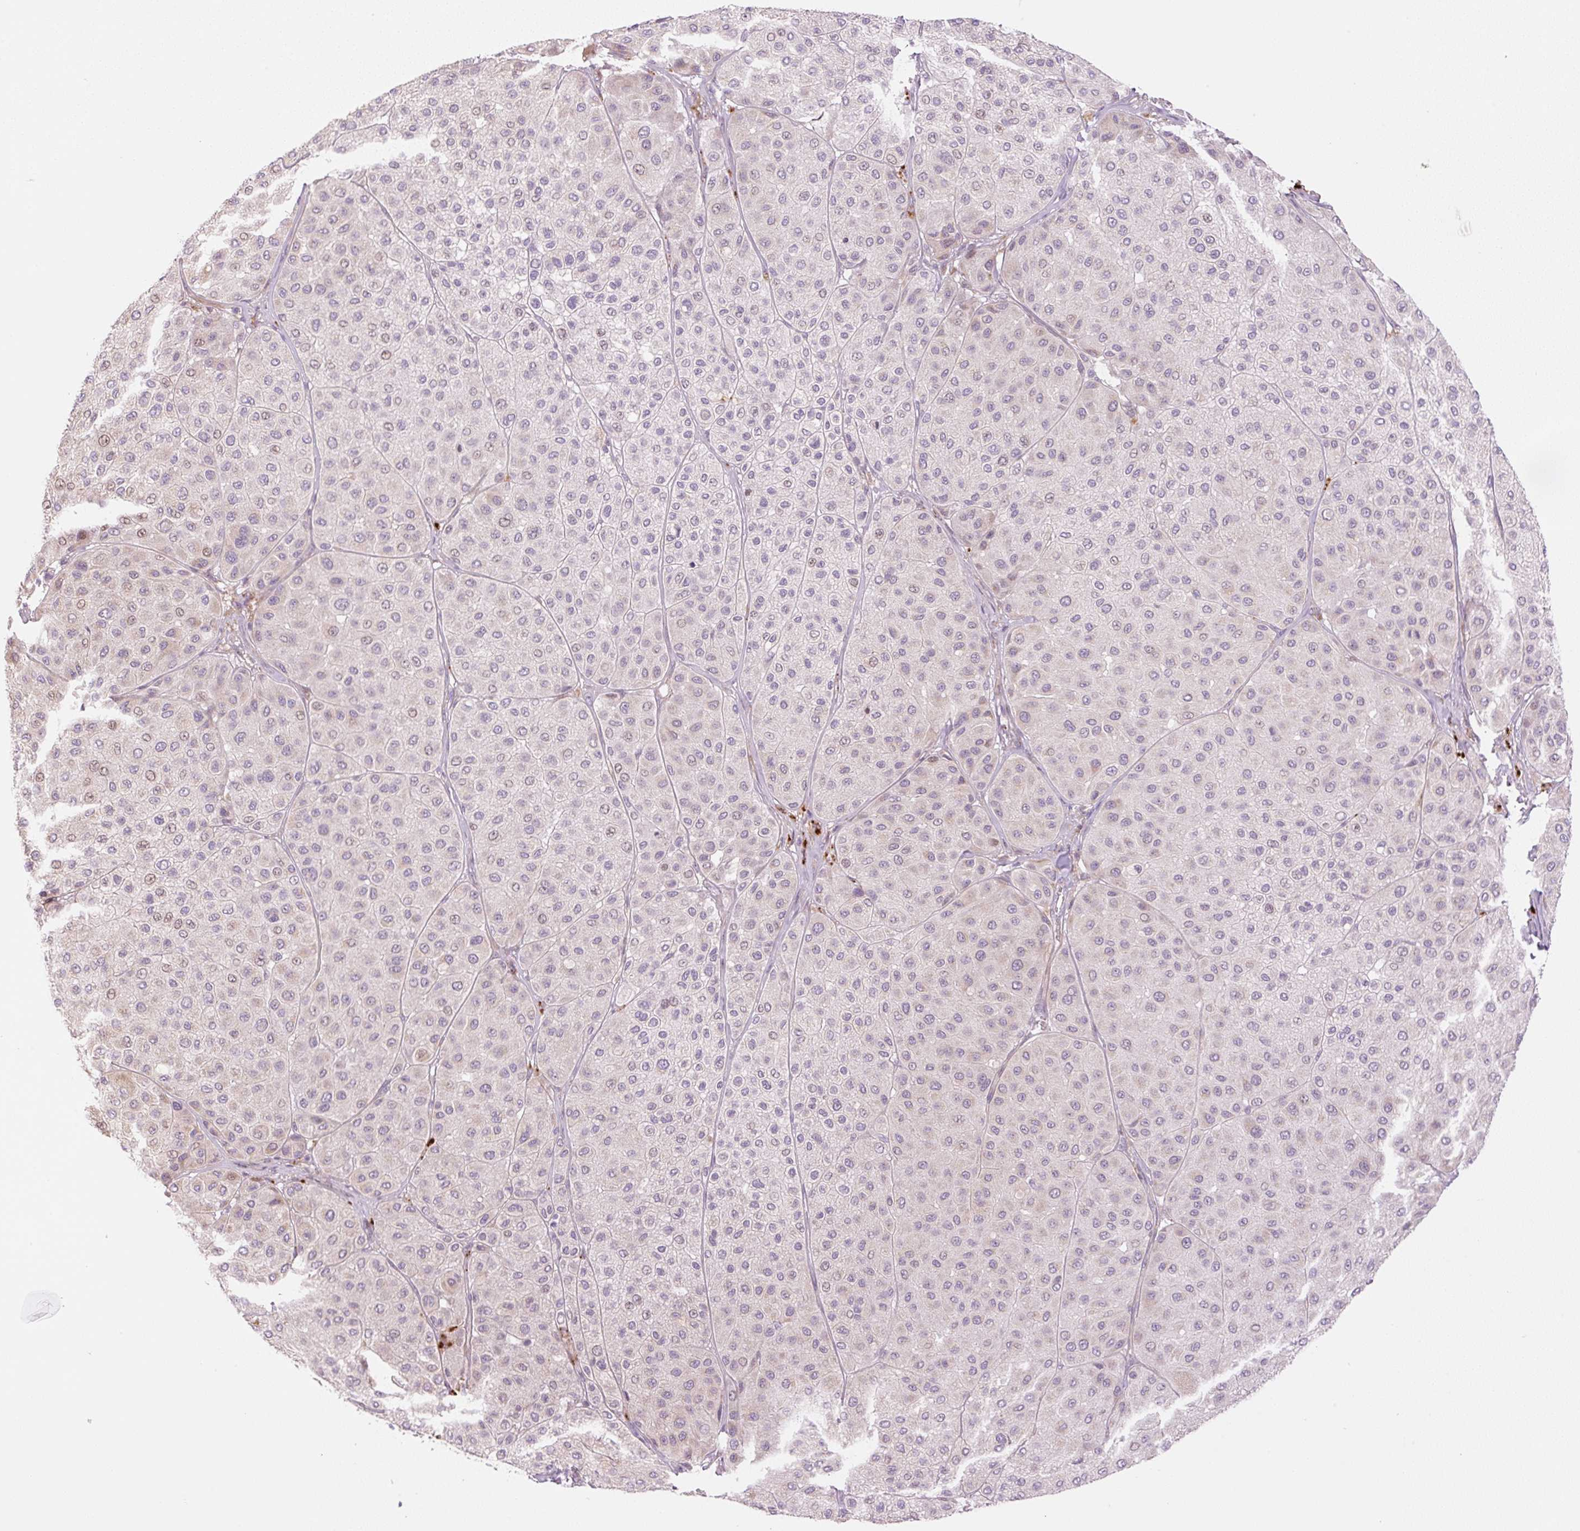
{"staining": {"intensity": "negative", "quantity": "none", "location": "none"}, "tissue": "melanoma", "cell_type": "Tumor cells", "image_type": "cancer", "snomed": [{"axis": "morphology", "description": "Malignant melanoma, Metastatic site"}, {"axis": "topography", "description": "Smooth muscle"}], "caption": "Tumor cells are negative for protein expression in human melanoma.", "gene": "ZNF394", "patient": {"sex": "male", "age": 41}}